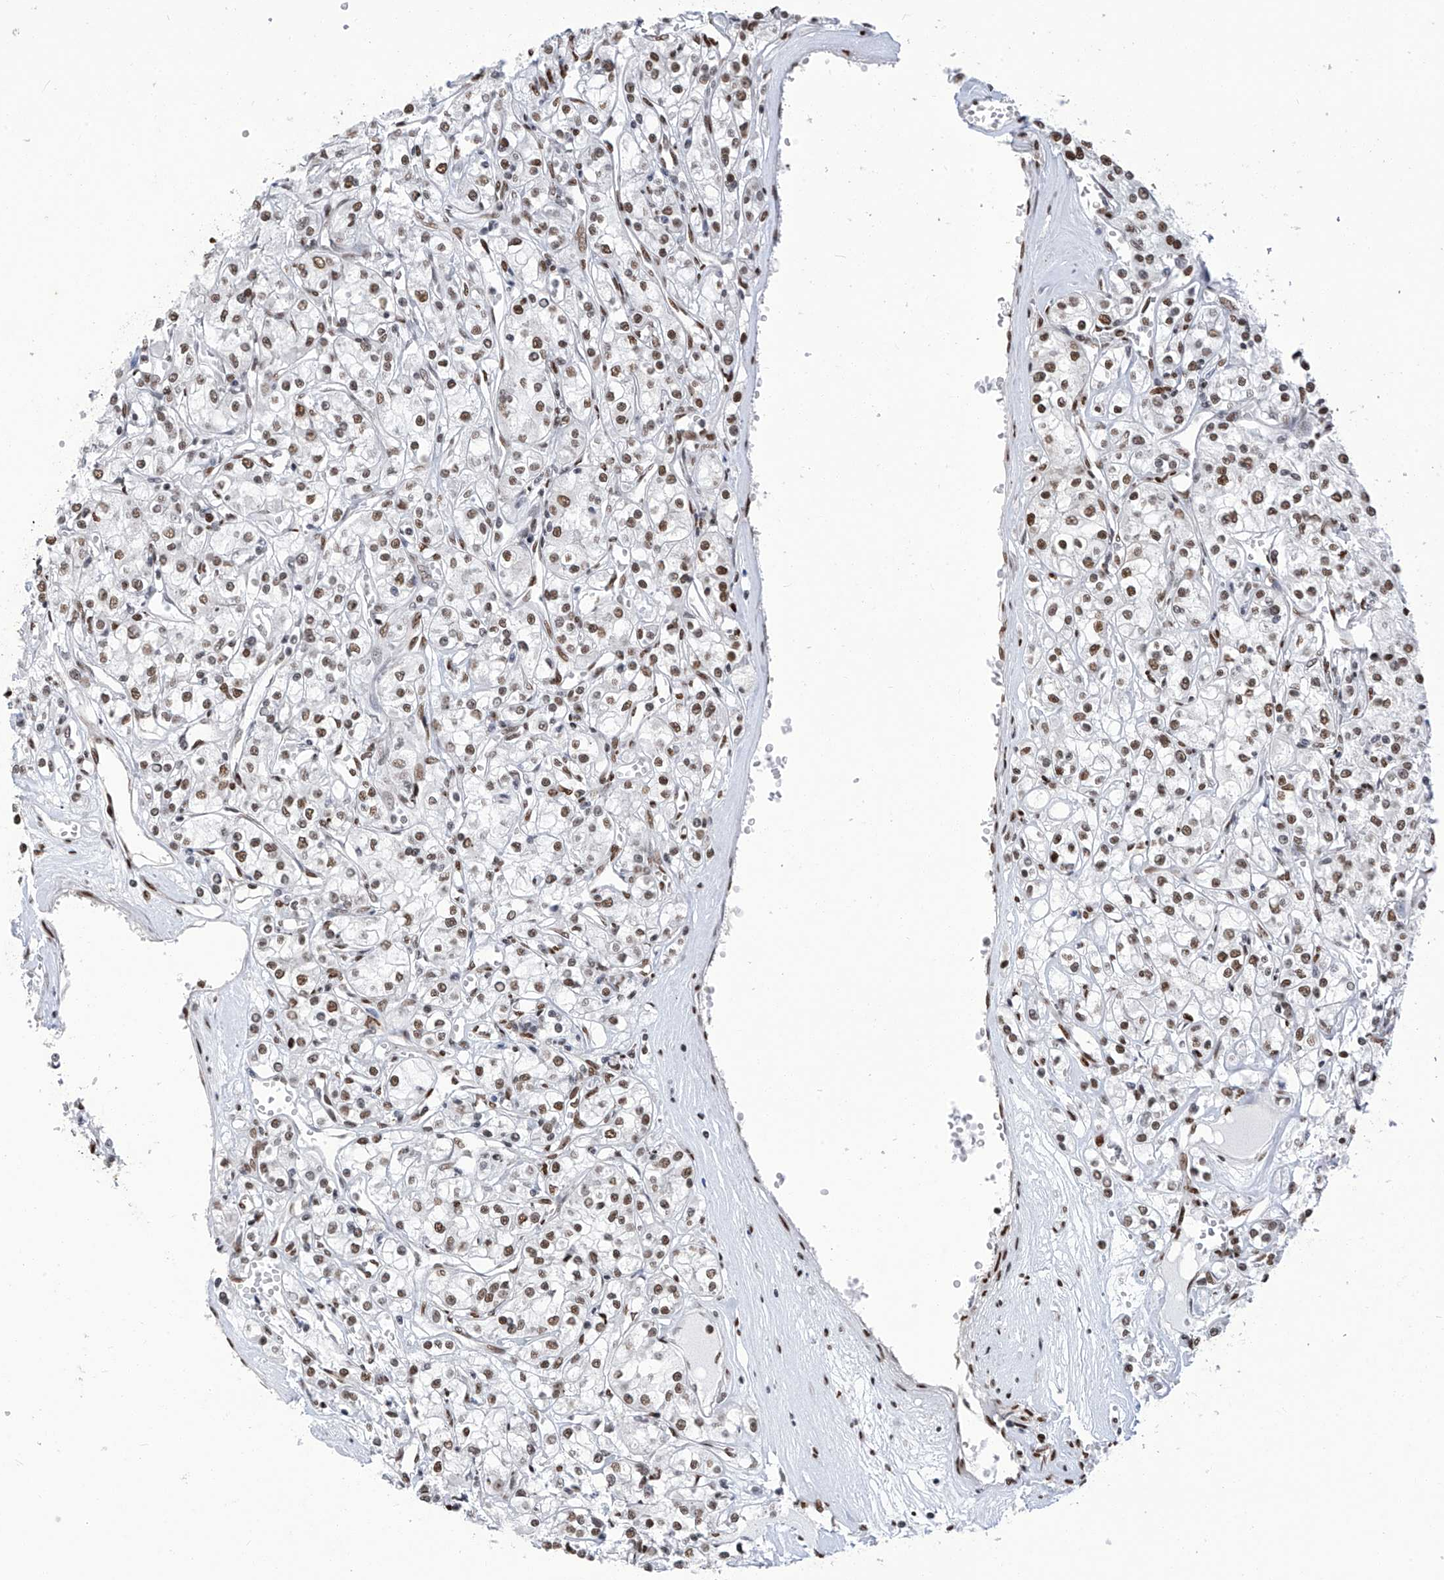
{"staining": {"intensity": "moderate", "quantity": ">75%", "location": "nuclear"}, "tissue": "renal cancer", "cell_type": "Tumor cells", "image_type": "cancer", "snomed": [{"axis": "morphology", "description": "Adenocarcinoma, NOS"}, {"axis": "topography", "description": "Kidney"}], "caption": "The immunohistochemical stain shows moderate nuclear expression in tumor cells of renal cancer (adenocarcinoma) tissue.", "gene": "KHSRP", "patient": {"sex": "female", "age": 59}}